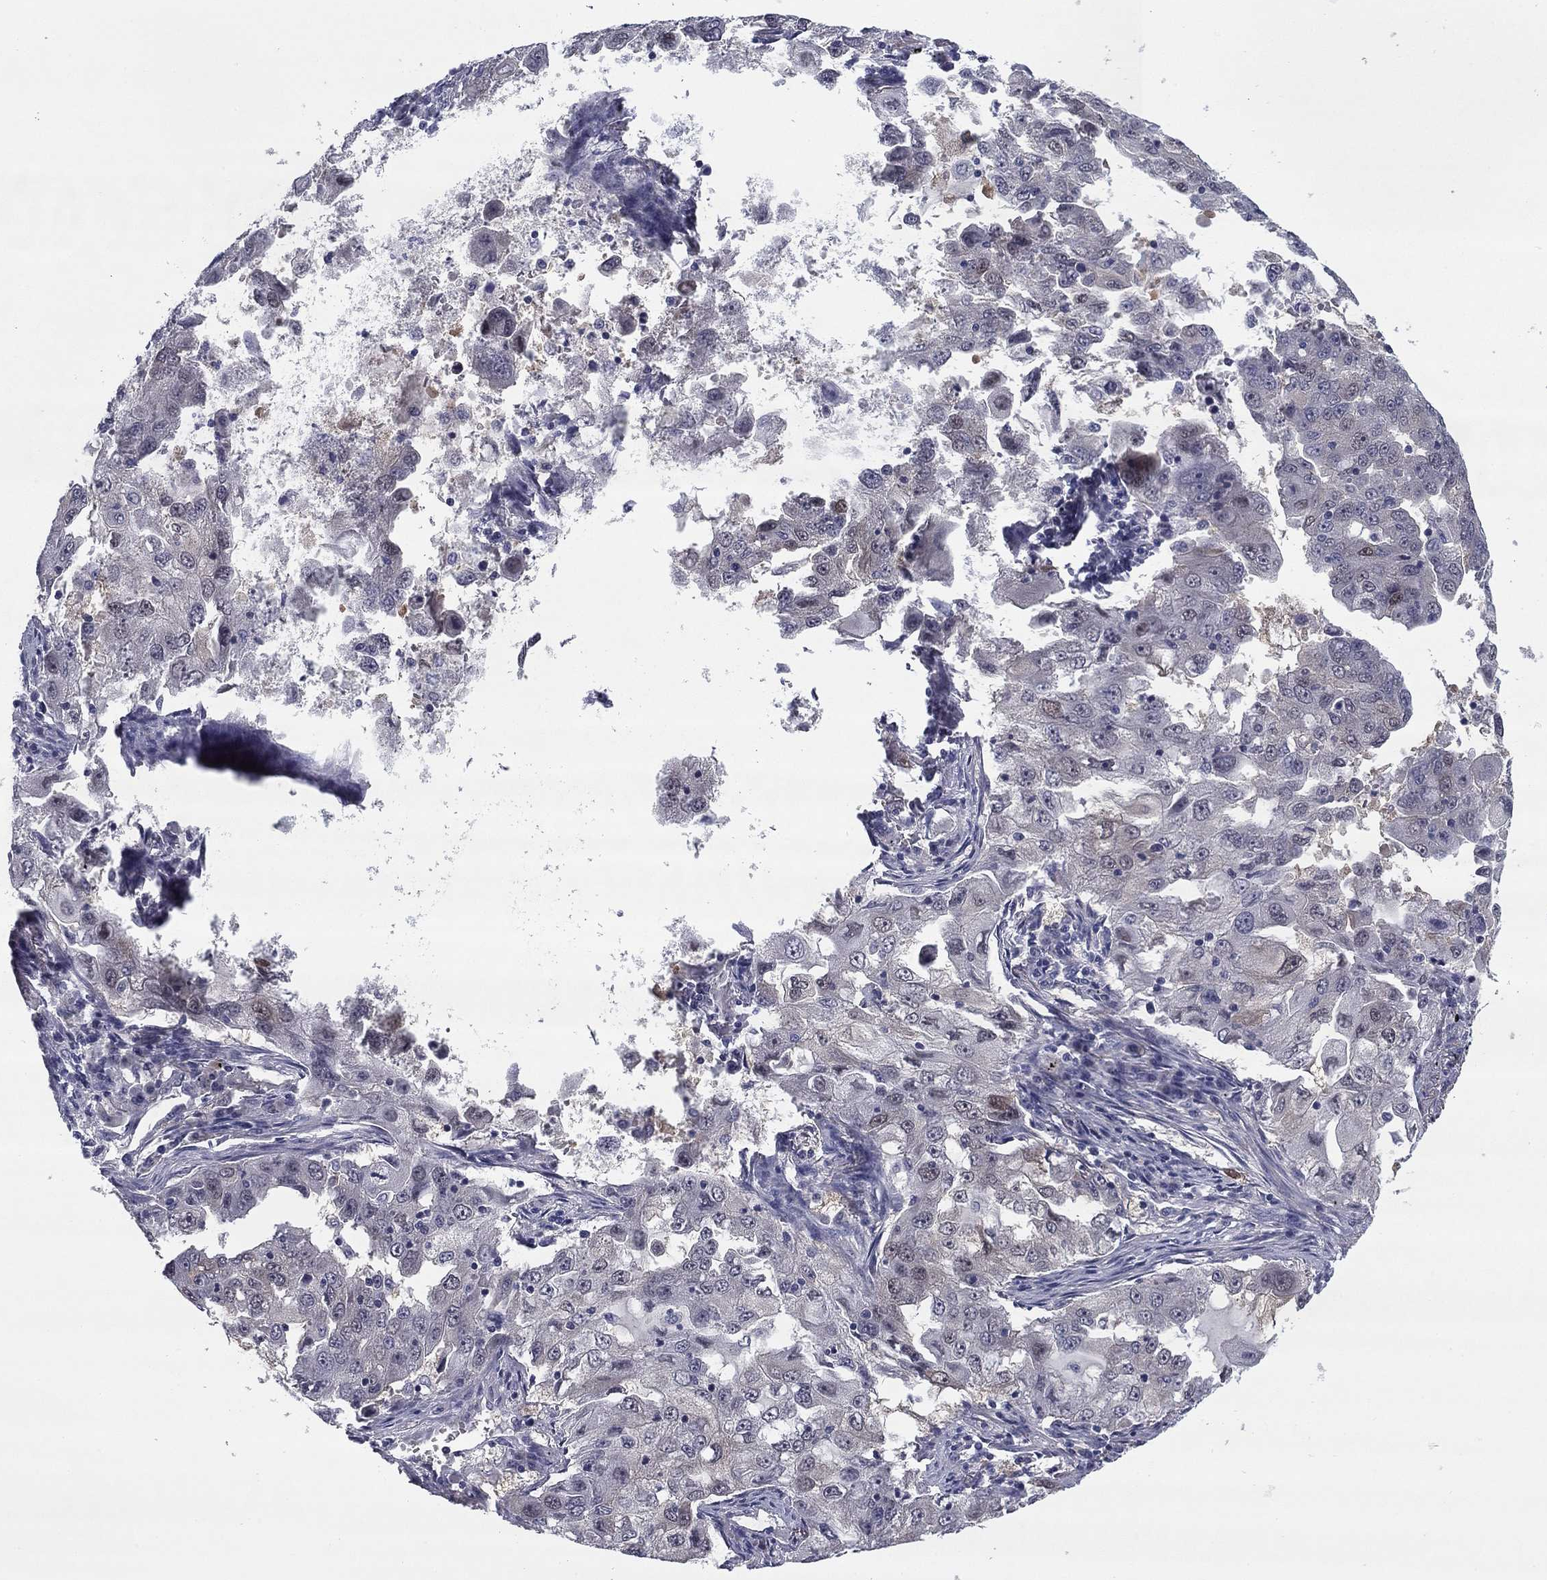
{"staining": {"intensity": "negative", "quantity": "none", "location": "none"}, "tissue": "lung cancer", "cell_type": "Tumor cells", "image_type": "cancer", "snomed": [{"axis": "morphology", "description": "Adenocarcinoma, NOS"}, {"axis": "topography", "description": "Lung"}], "caption": "Protein analysis of lung adenocarcinoma displays no significant expression in tumor cells.", "gene": "REXO5", "patient": {"sex": "female", "age": 61}}